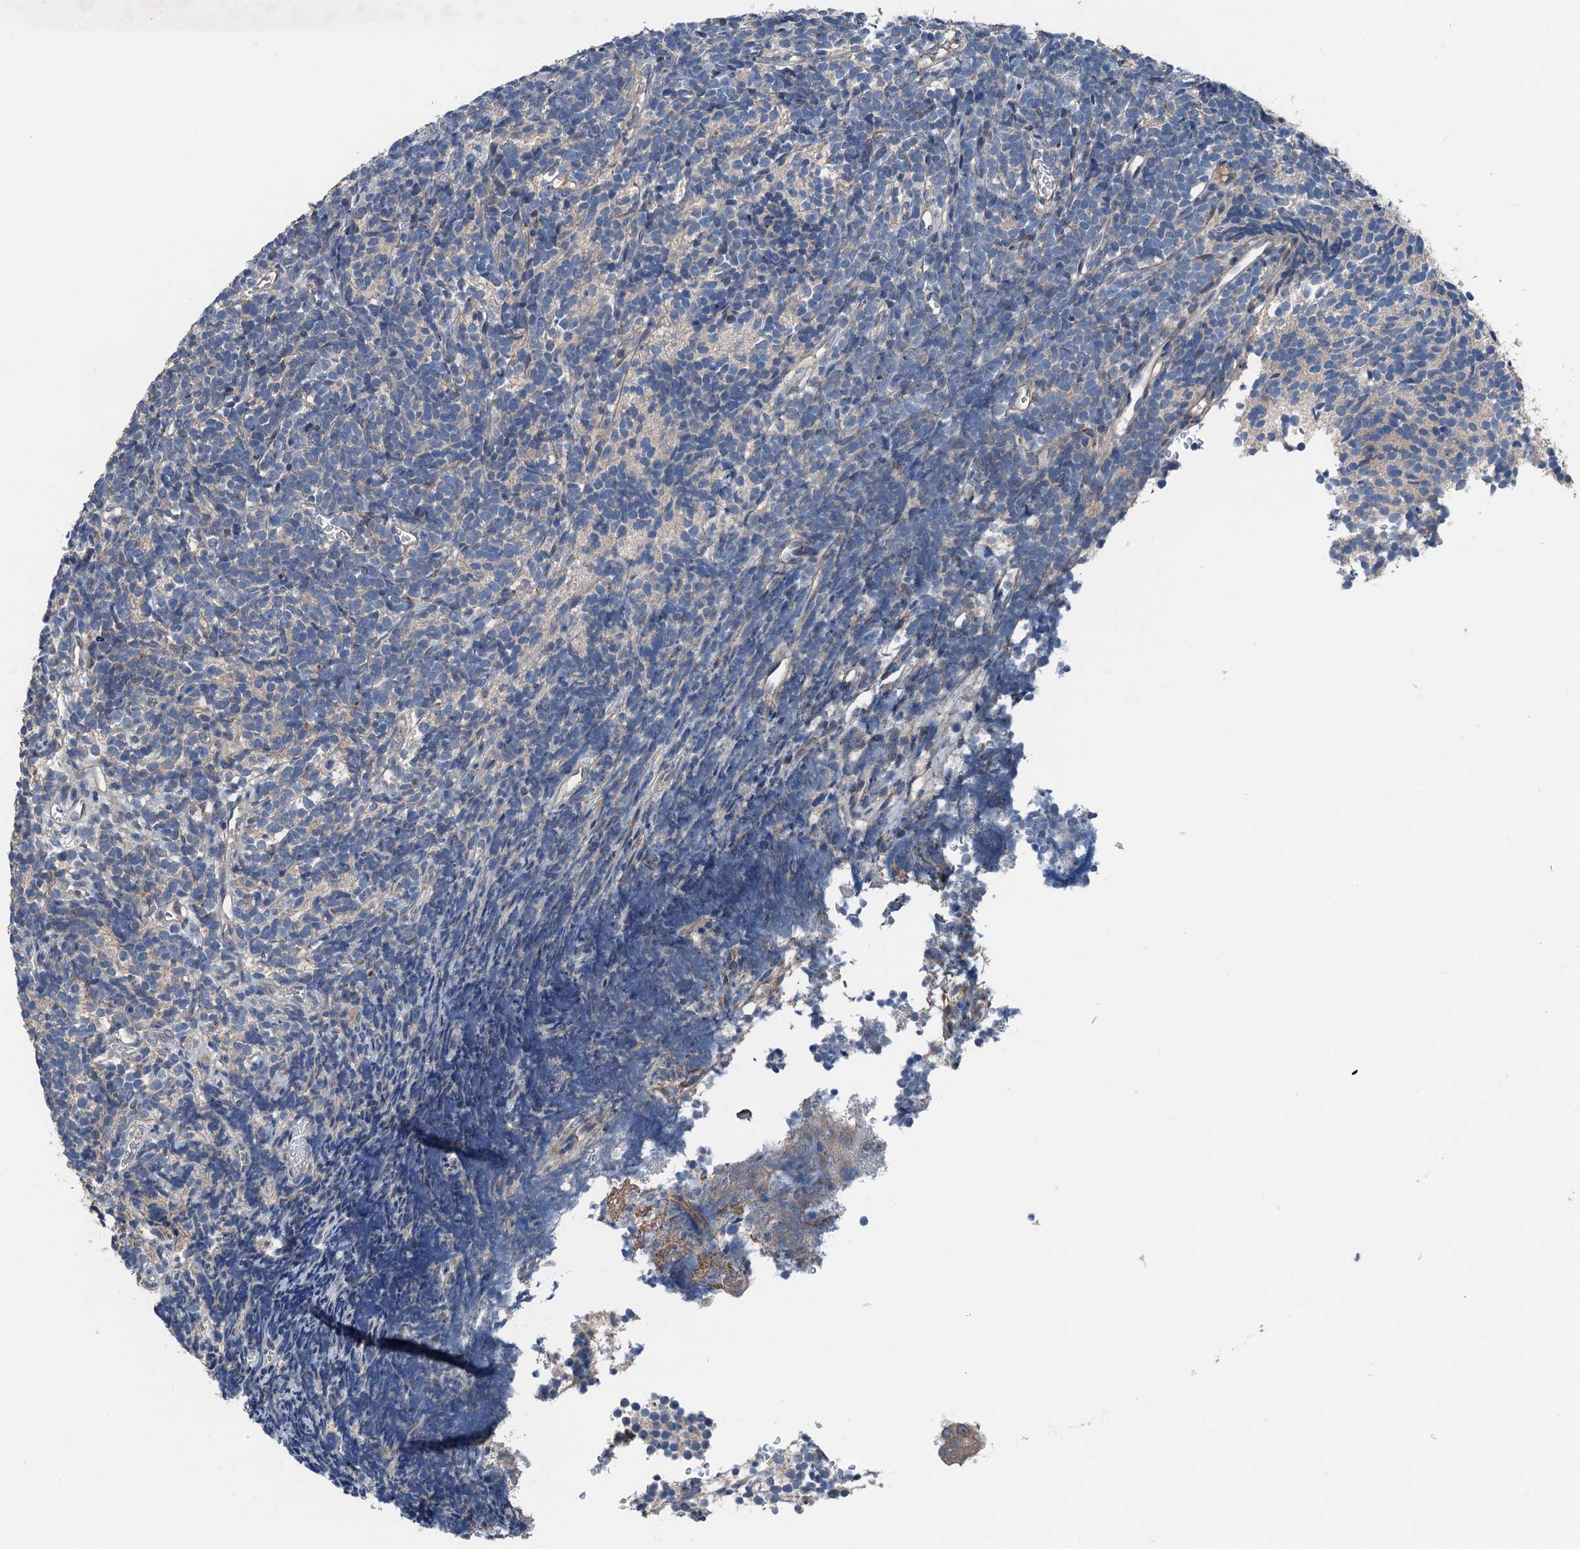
{"staining": {"intensity": "negative", "quantity": "none", "location": "none"}, "tissue": "glioma", "cell_type": "Tumor cells", "image_type": "cancer", "snomed": [{"axis": "morphology", "description": "Glioma, malignant, Low grade"}, {"axis": "topography", "description": "Brain"}], "caption": "An IHC histopathology image of glioma is shown. There is no staining in tumor cells of glioma. The staining is performed using DAB brown chromogen with nuclei counter-stained in using hematoxylin.", "gene": "SLC2A10", "patient": {"sex": "female", "age": 1}}